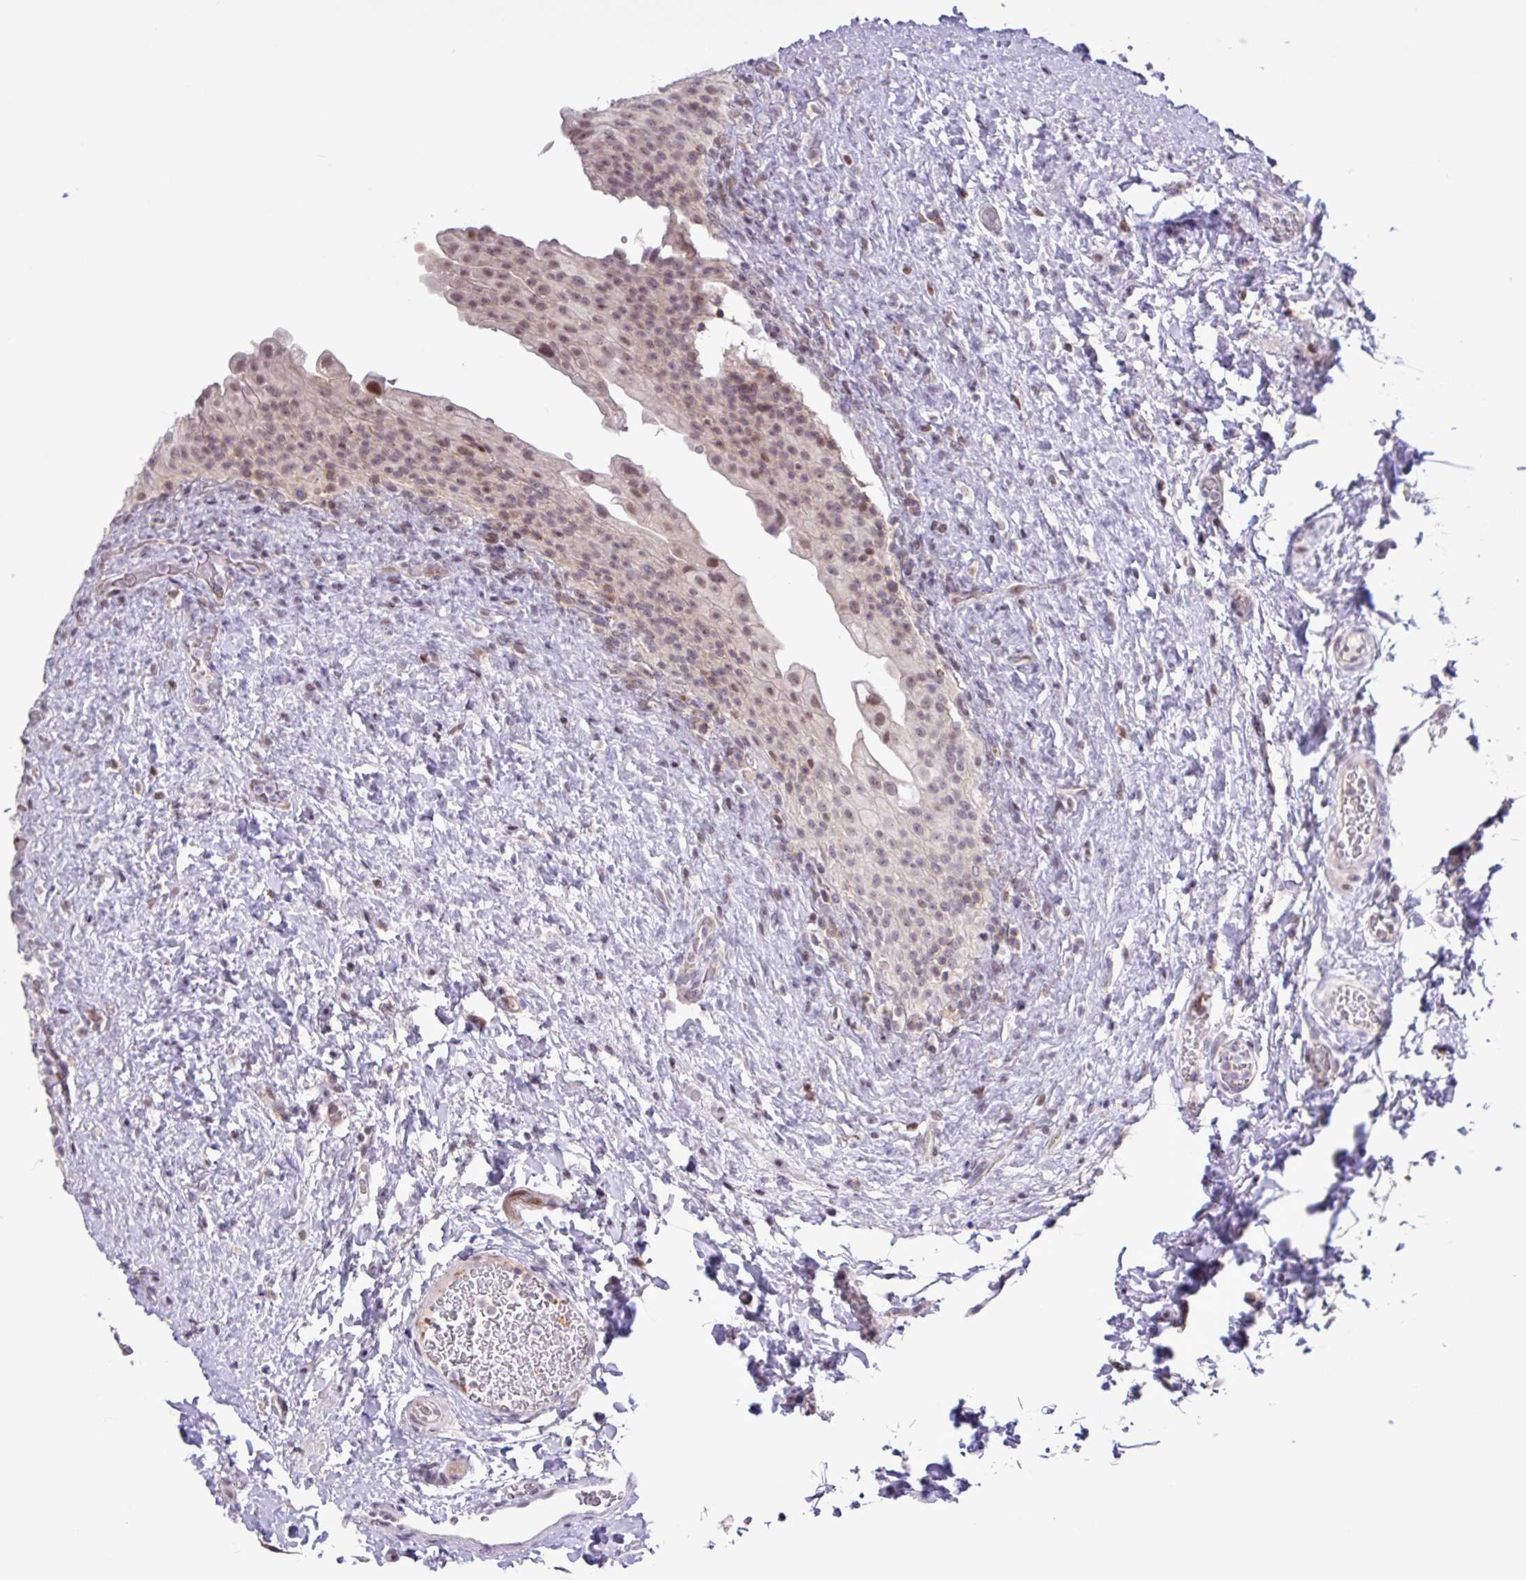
{"staining": {"intensity": "moderate", "quantity": "25%-75%", "location": "nuclear"}, "tissue": "urinary bladder", "cell_type": "Urothelial cells", "image_type": "normal", "snomed": [{"axis": "morphology", "description": "Normal tissue, NOS"}, {"axis": "topography", "description": "Urinary bladder"}], "caption": "Urothelial cells exhibit medium levels of moderate nuclear staining in approximately 25%-75% of cells in benign urinary bladder.", "gene": "RTL3", "patient": {"sex": "female", "age": 27}}